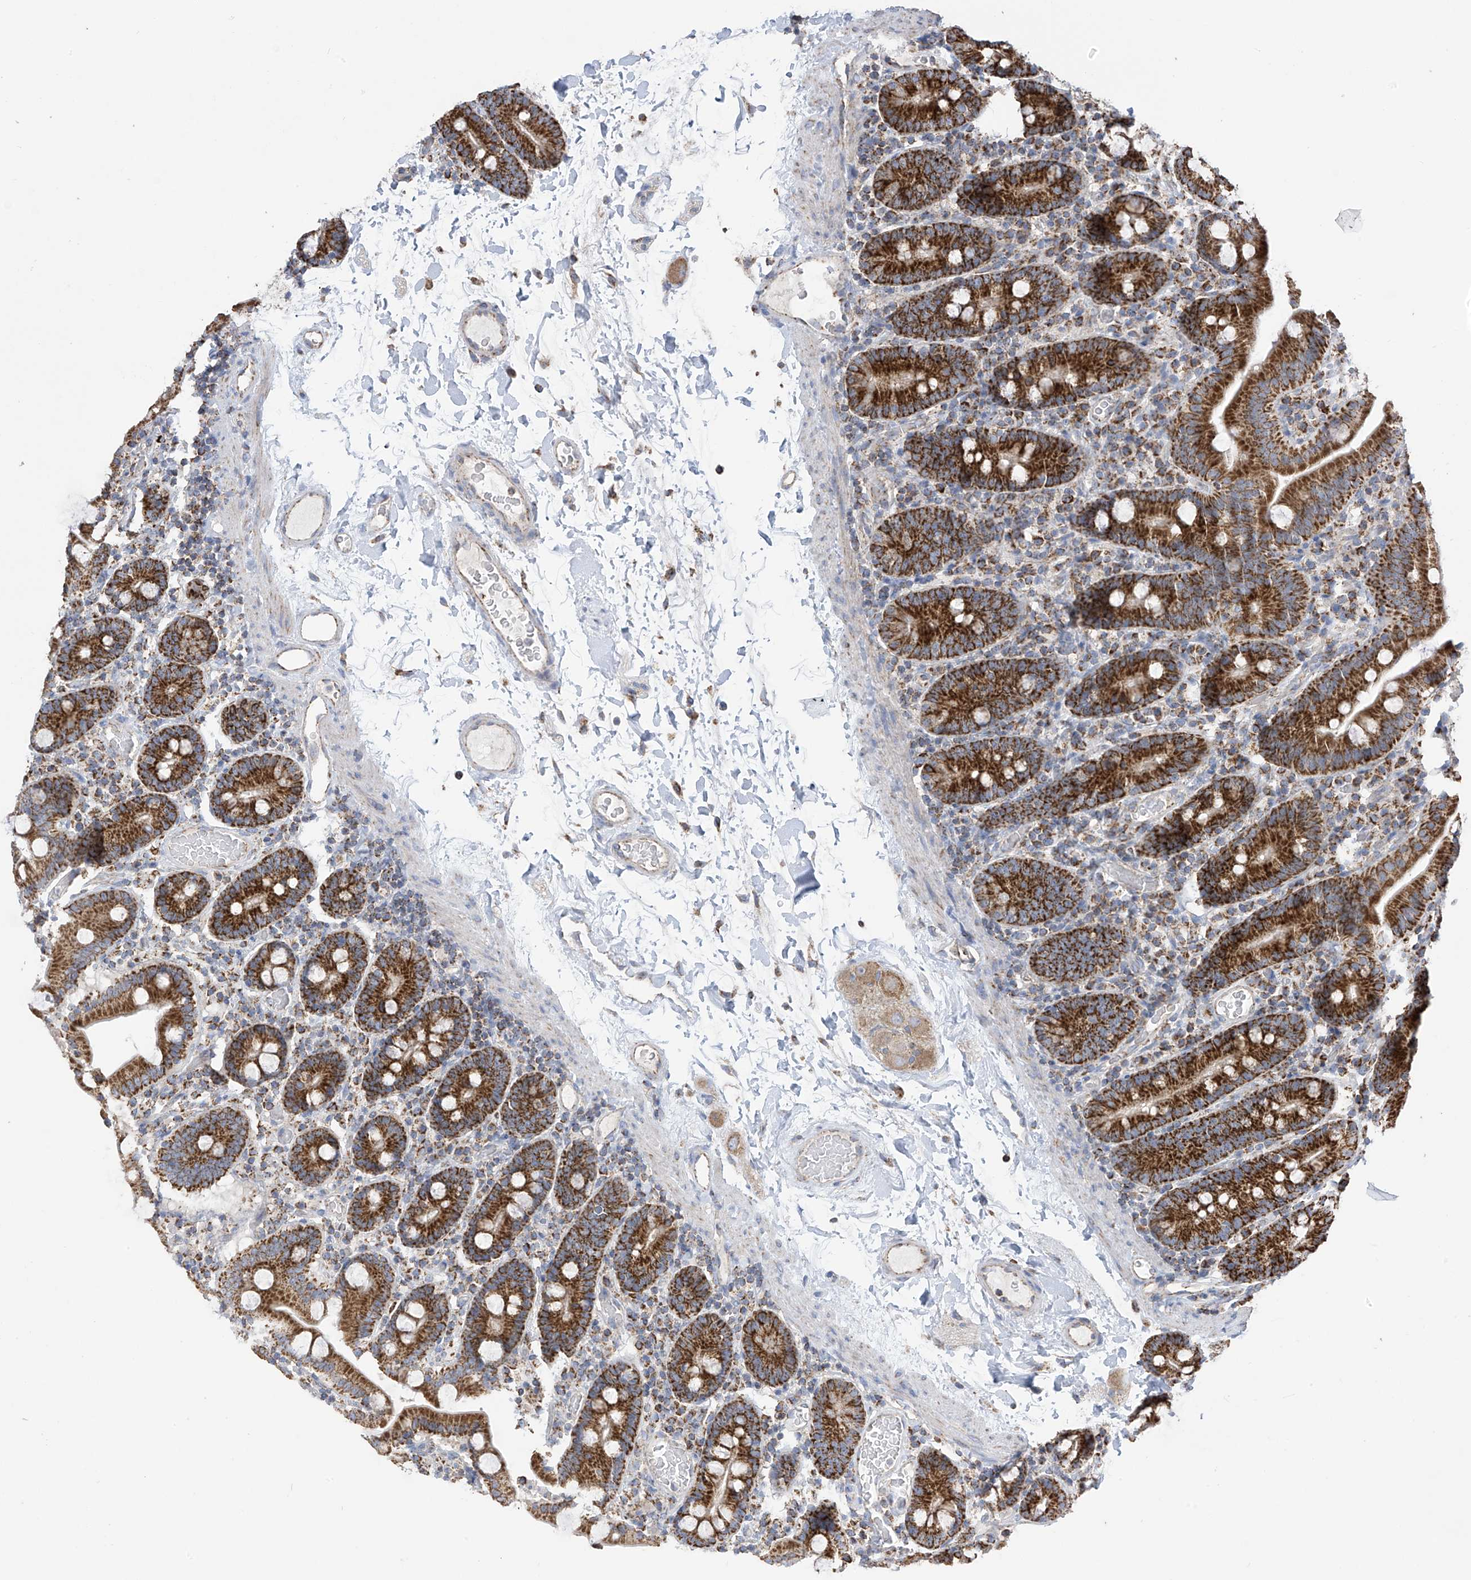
{"staining": {"intensity": "strong", "quantity": ">75%", "location": "cytoplasmic/membranous"}, "tissue": "duodenum", "cell_type": "Glandular cells", "image_type": "normal", "snomed": [{"axis": "morphology", "description": "Normal tissue, NOS"}, {"axis": "topography", "description": "Duodenum"}], "caption": "Immunohistochemistry micrograph of unremarkable duodenum: human duodenum stained using immunohistochemistry (IHC) shows high levels of strong protein expression localized specifically in the cytoplasmic/membranous of glandular cells, appearing as a cytoplasmic/membranous brown color.", "gene": "PNPT1", "patient": {"sex": "male", "age": 55}}